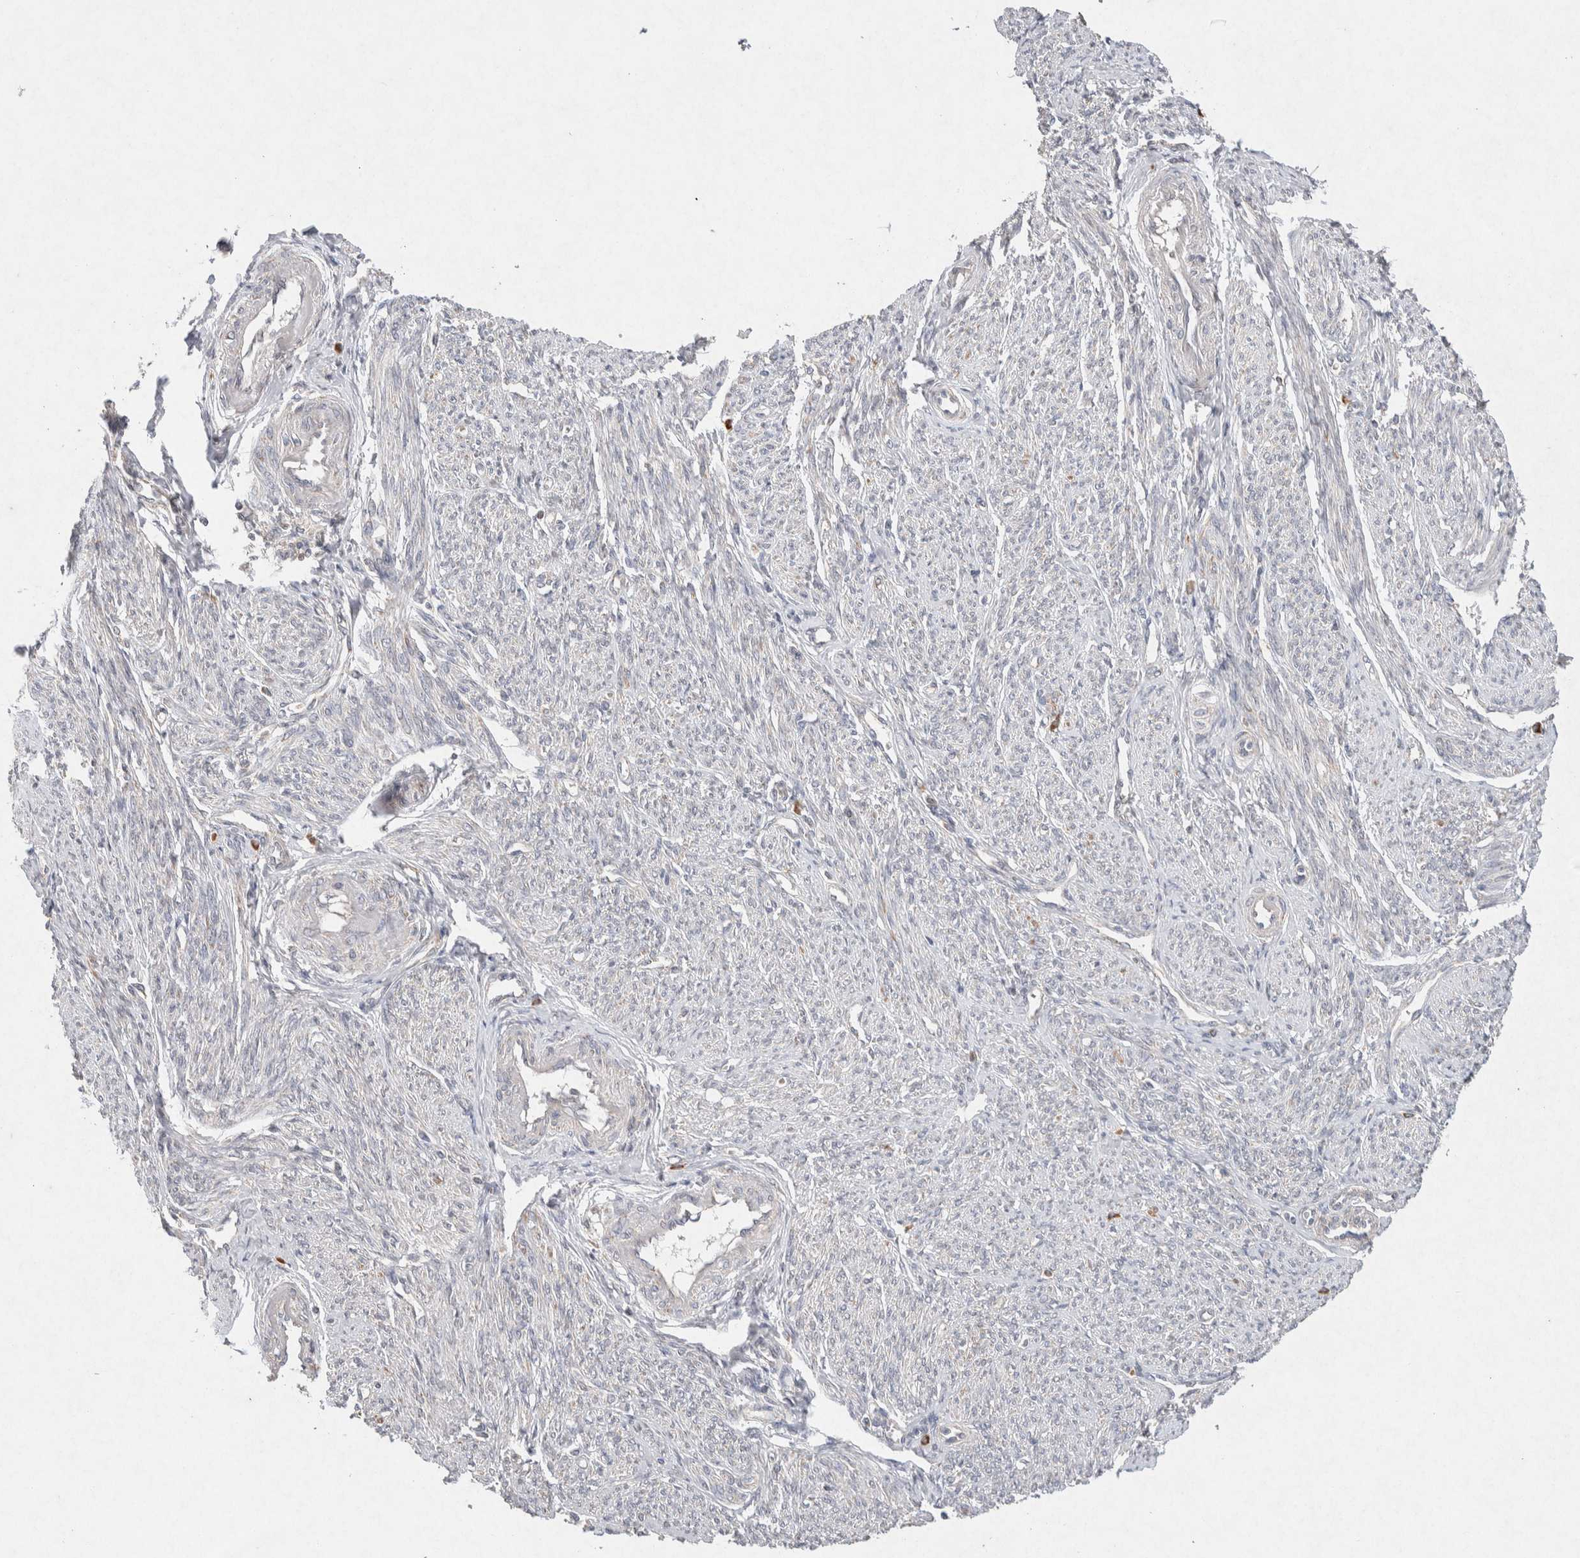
{"staining": {"intensity": "negative", "quantity": "none", "location": "none"}, "tissue": "smooth muscle", "cell_type": "Smooth muscle cells", "image_type": "normal", "snomed": [{"axis": "morphology", "description": "Normal tissue, NOS"}, {"axis": "topography", "description": "Smooth muscle"}], "caption": "DAB immunohistochemical staining of benign human smooth muscle shows no significant positivity in smooth muscle cells. (Stains: DAB (3,3'-diaminobenzidine) IHC with hematoxylin counter stain, Microscopy: brightfield microscopy at high magnification).", "gene": "CMTM4", "patient": {"sex": "female", "age": 65}}